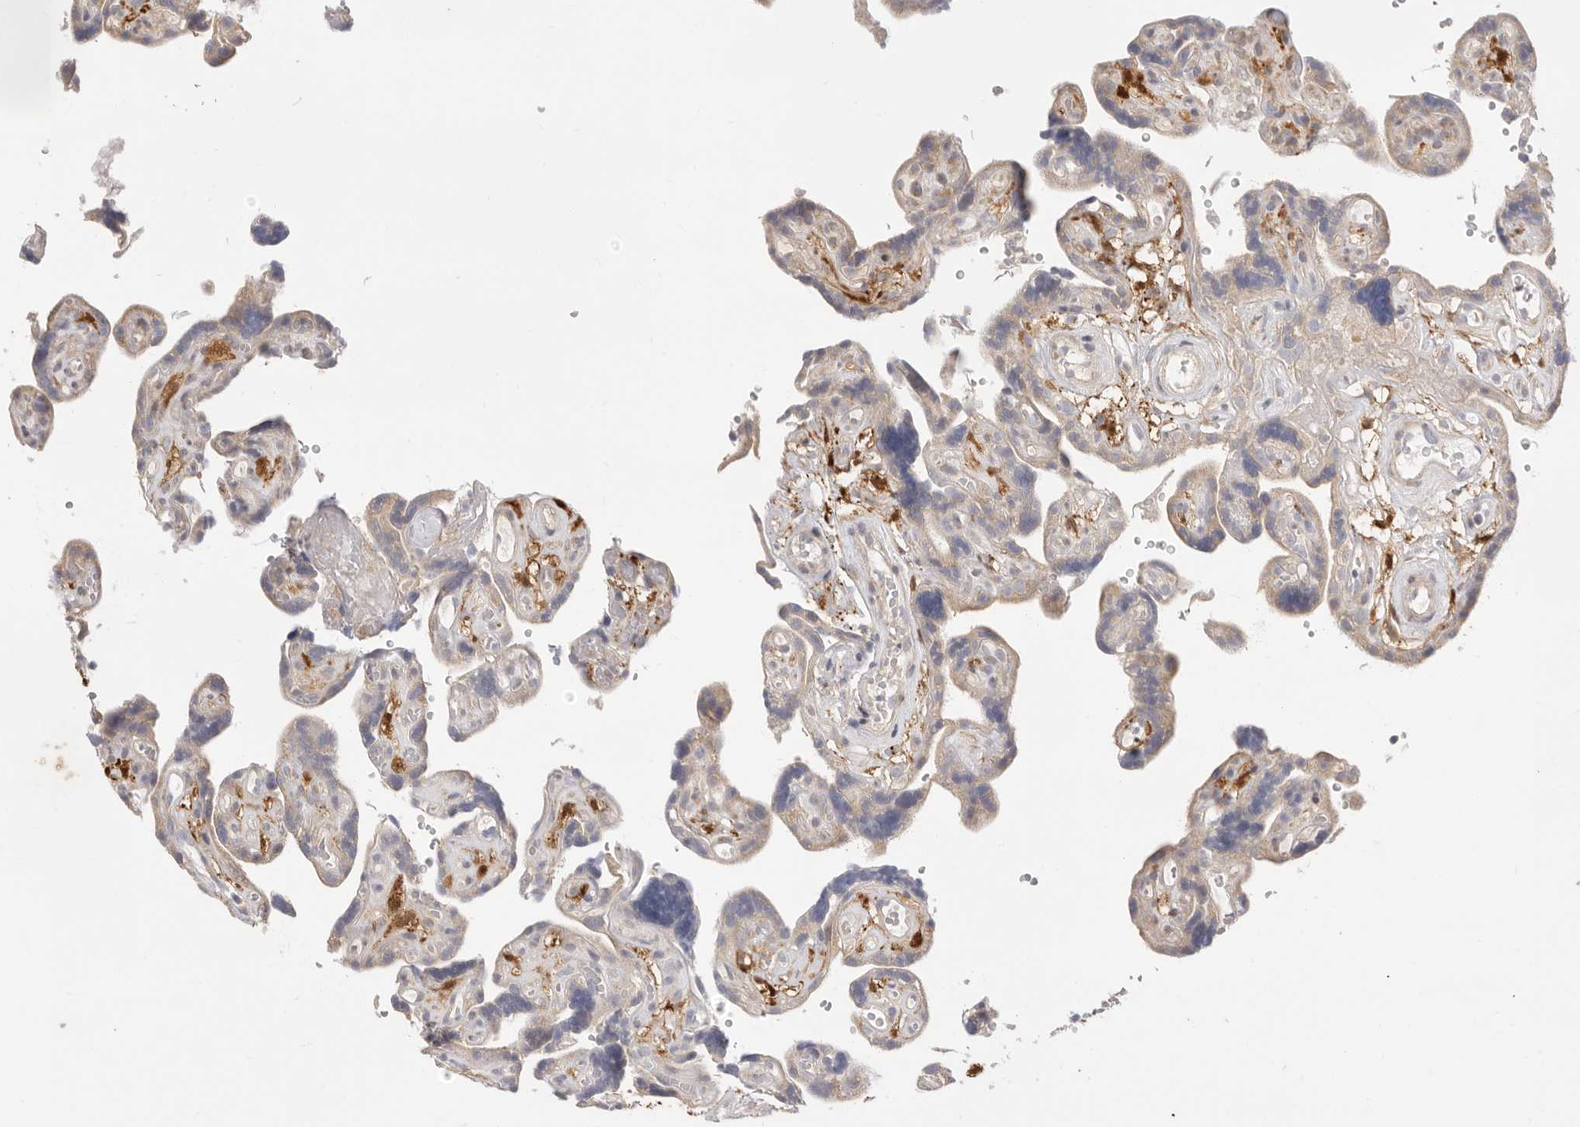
{"staining": {"intensity": "moderate", "quantity": "25%-75%", "location": "cytoplasmic/membranous"}, "tissue": "placenta", "cell_type": "Decidual cells", "image_type": "normal", "snomed": [{"axis": "morphology", "description": "Normal tissue, NOS"}, {"axis": "topography", "description": "Placenta"}], "caption": "An image showing moderate cytoplasmic/membranous positivity in approximately 25%-75% of decidual cells in benign placenta, as visualized by brown immunohistochemical staining.", "gene": "USH1C", "patient": {"sex": "female", "age": 30}}